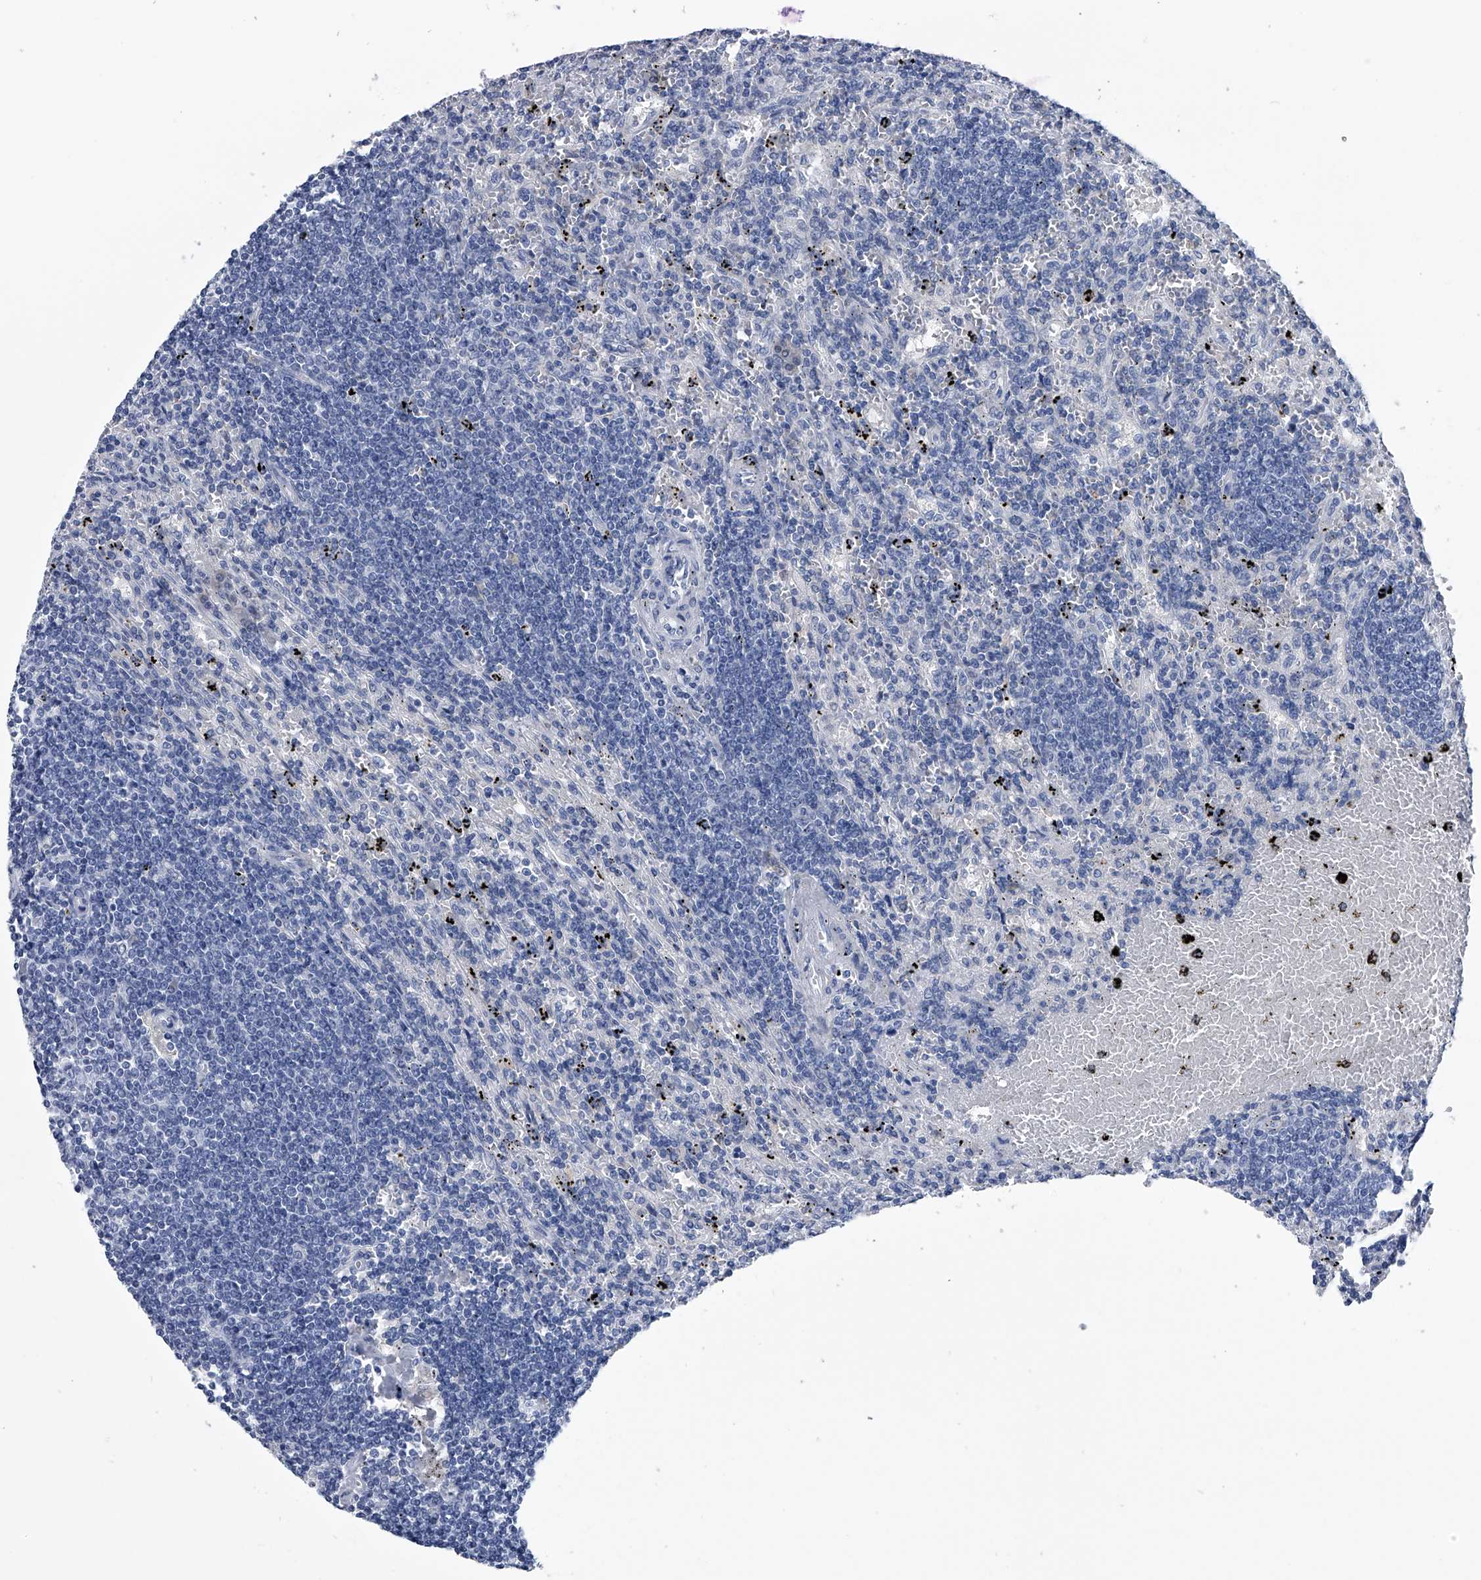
{"staining": {"intensity": "negative", "quantity": "none", "location": "none"}, "tissue": "lymphoma", "cell_type": "Tumor cells", "image_type": "cancer", "snomed": [{"axis": "morphology", "description": "Malignant lymphoma, non-Hodgkin's type, Low grade"}, {"axis": "topography", "description": "Spleen"}], "caption": "Tumor cells show no significant positivity in lymphoma.", "gene": "PDXK", "patient": {"sex": "male", "age": 76}}